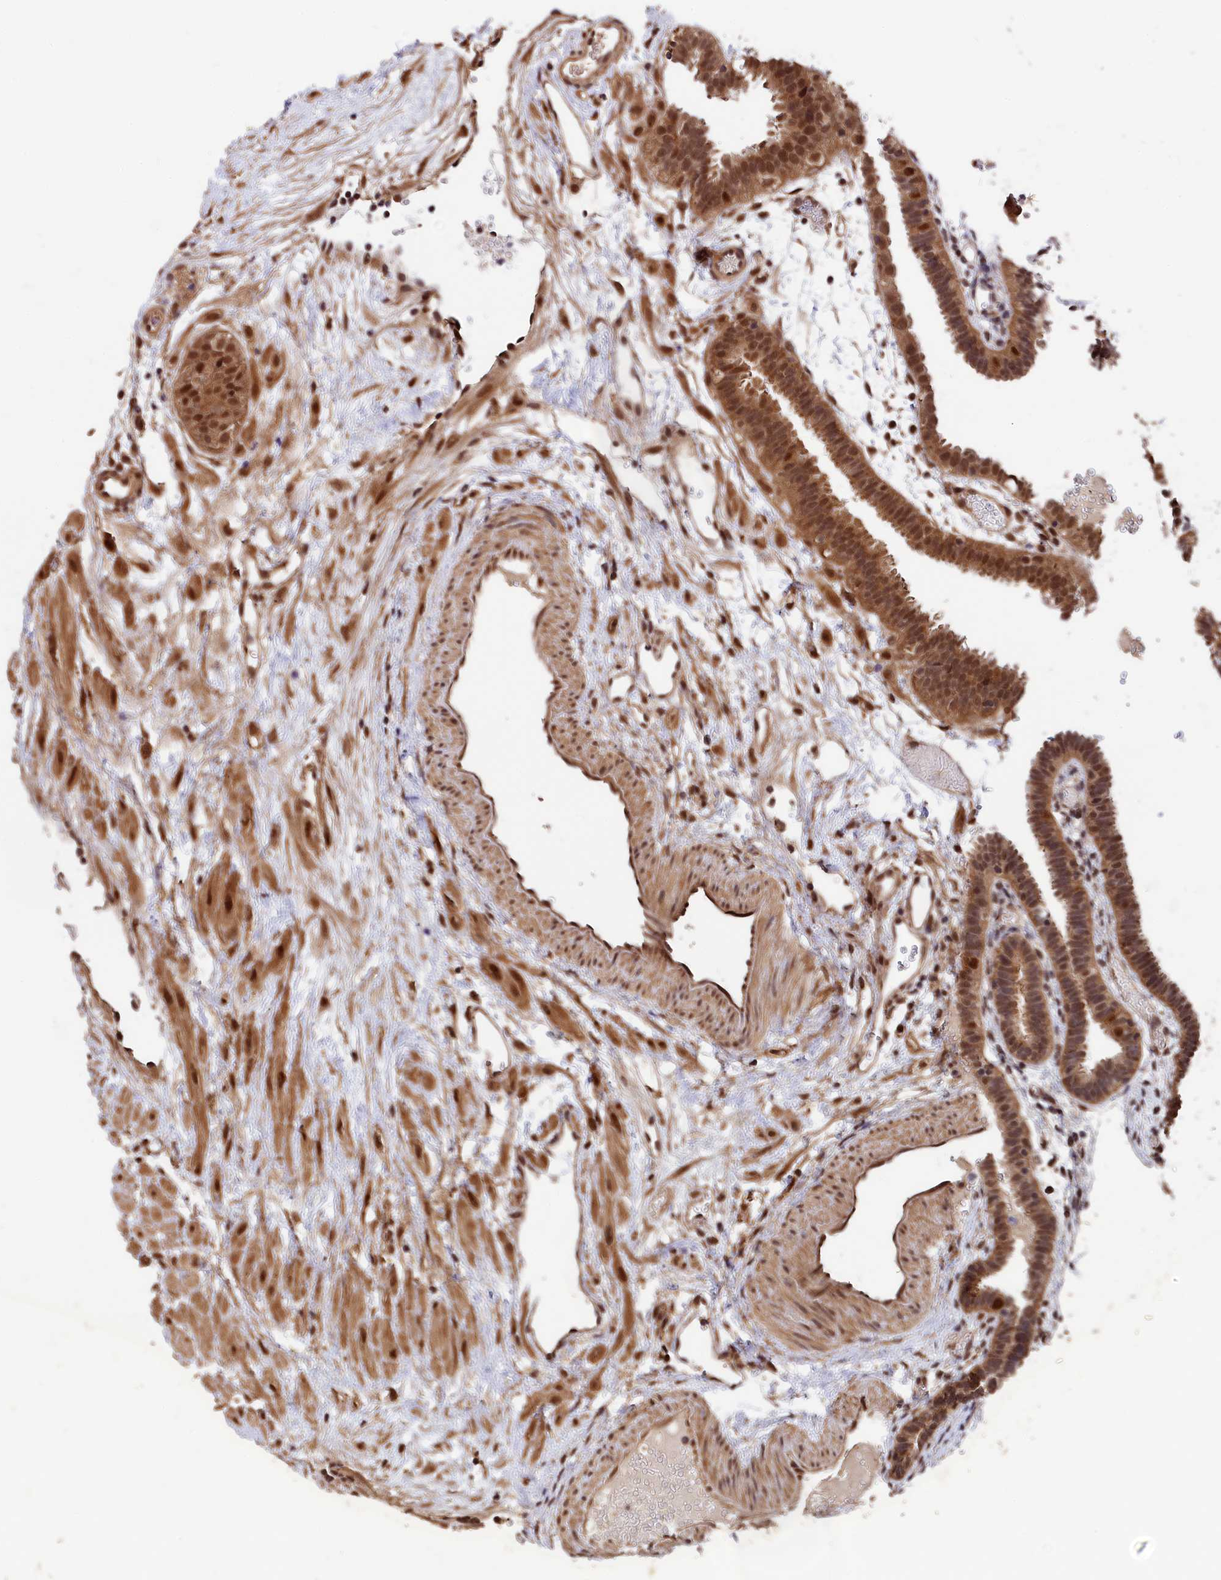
{"staining": {"intensity": "moderate", "quantity": ">75%", "location": "cytoplasmic/membranous,nuclear"}, "tissue": "fallopian tube", "cell_type": "Glandular cells", "image_type": "normal", "snomed": [{"axis": "morphology", "description": "Normal tissue, NOS"}, {"axis": "topography", "description": "Fallopian tube"}], "caption": "DAB (3,3'-diaminobenzidine) immunohistochemical staining of normal fallopian tube shows moderate cytoplasmic/membranous,nuclear protein staining in about >75% of glandular cells.", "gene": "ADRM1", "patient": {"sex": "female", "age": 37}}